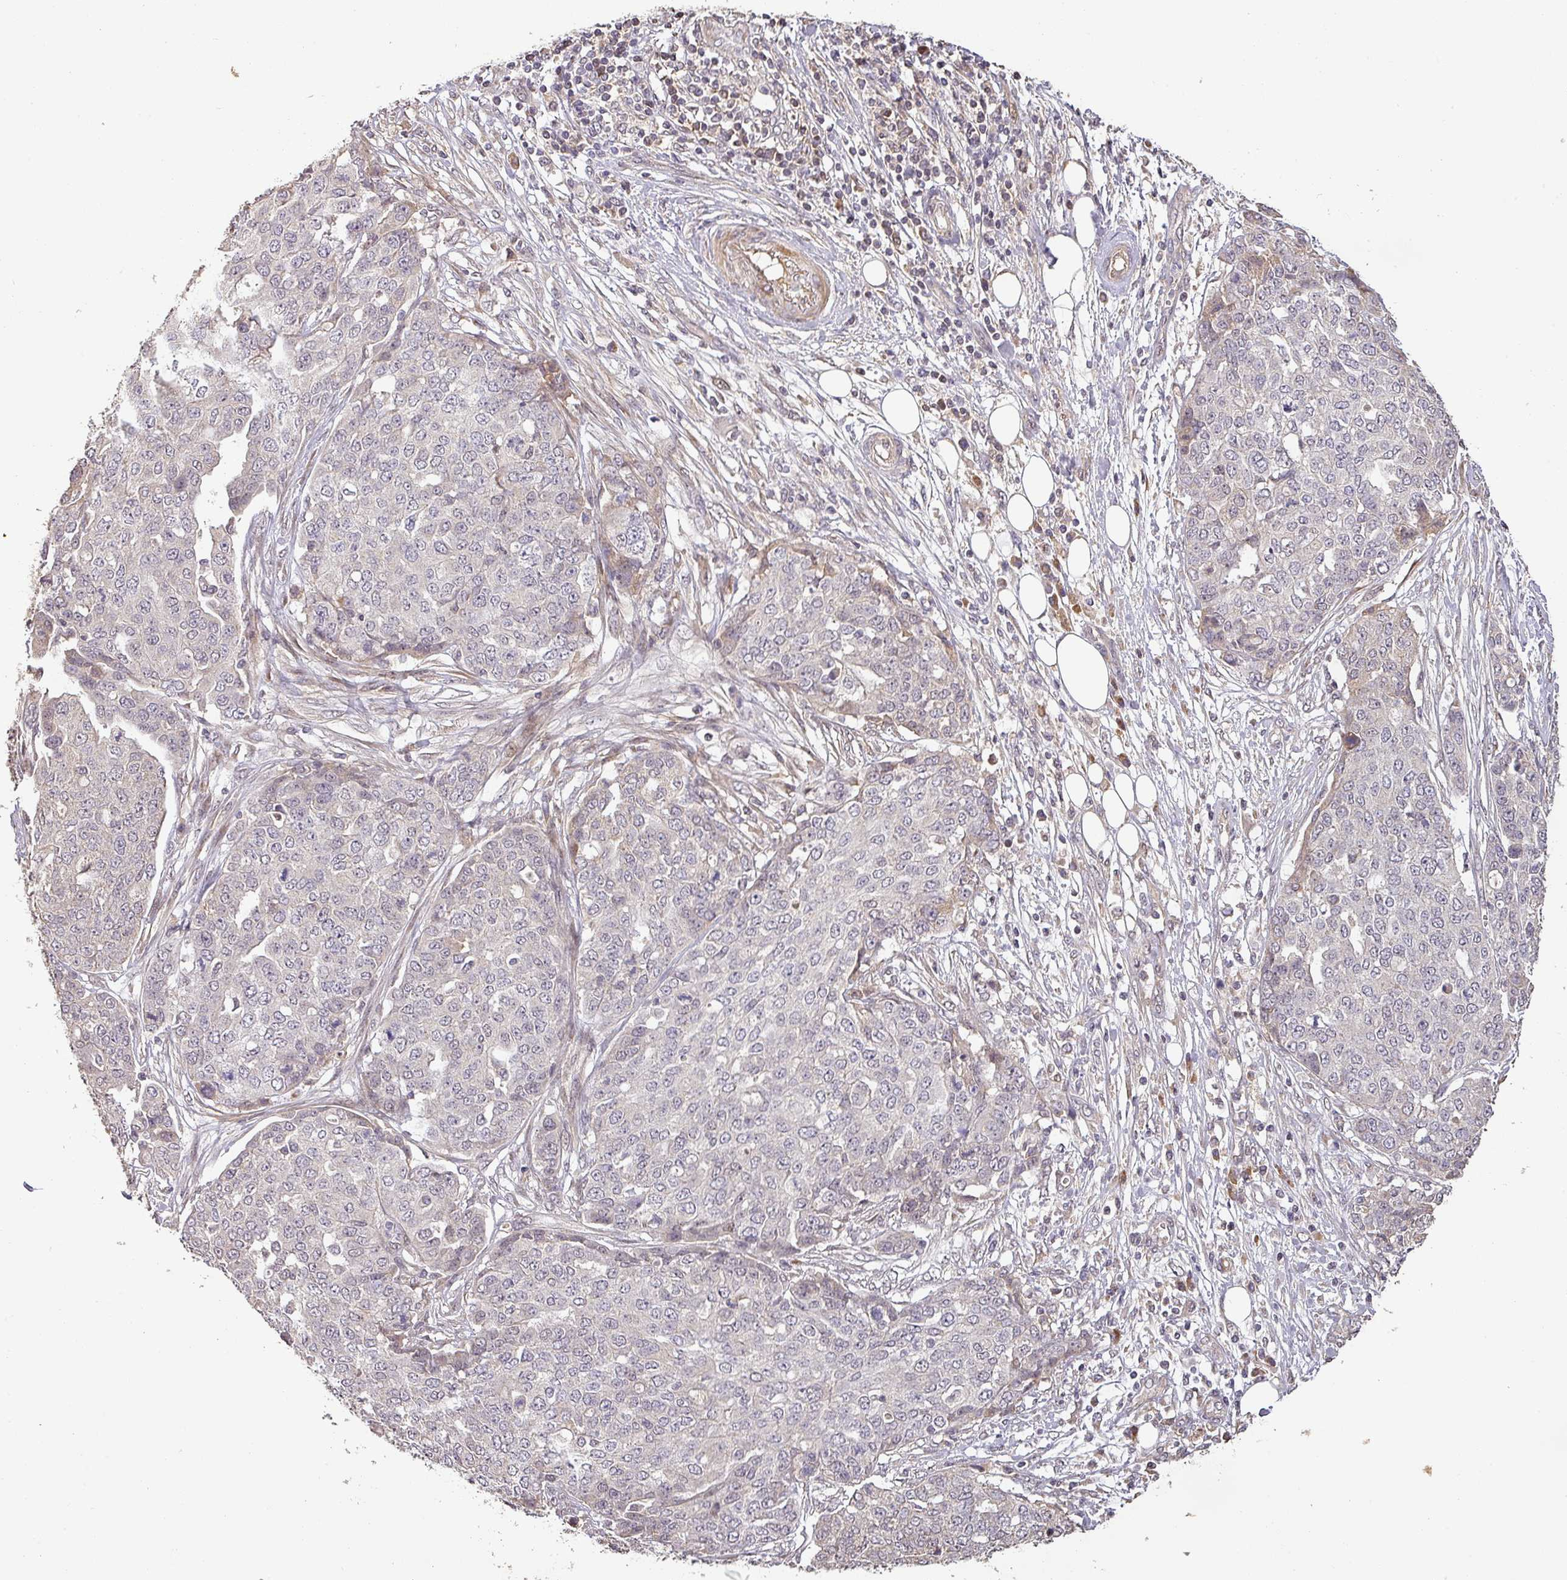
{"staining": {"intensity": "negative", "quantity": "none", "location": "none"}, "tissue": "ovarian cancer", "cell_type": "Tumor cells", "image_type": "cancer", "snomed": [{"axis": "morphology", "description": "Cystadenocarcinoma, serous, NOS"}, {"axis": "topography", "description": "Soft tissue"}, {"axis": "topography", "description": "Ovary"}], "caption": "A photomicrograph of human ovarian serous cystadenocarcinoma is negative for staining in tumor cells.", "gene": "BPIFB3", "patient": {"sex": "female", "age": 57}}